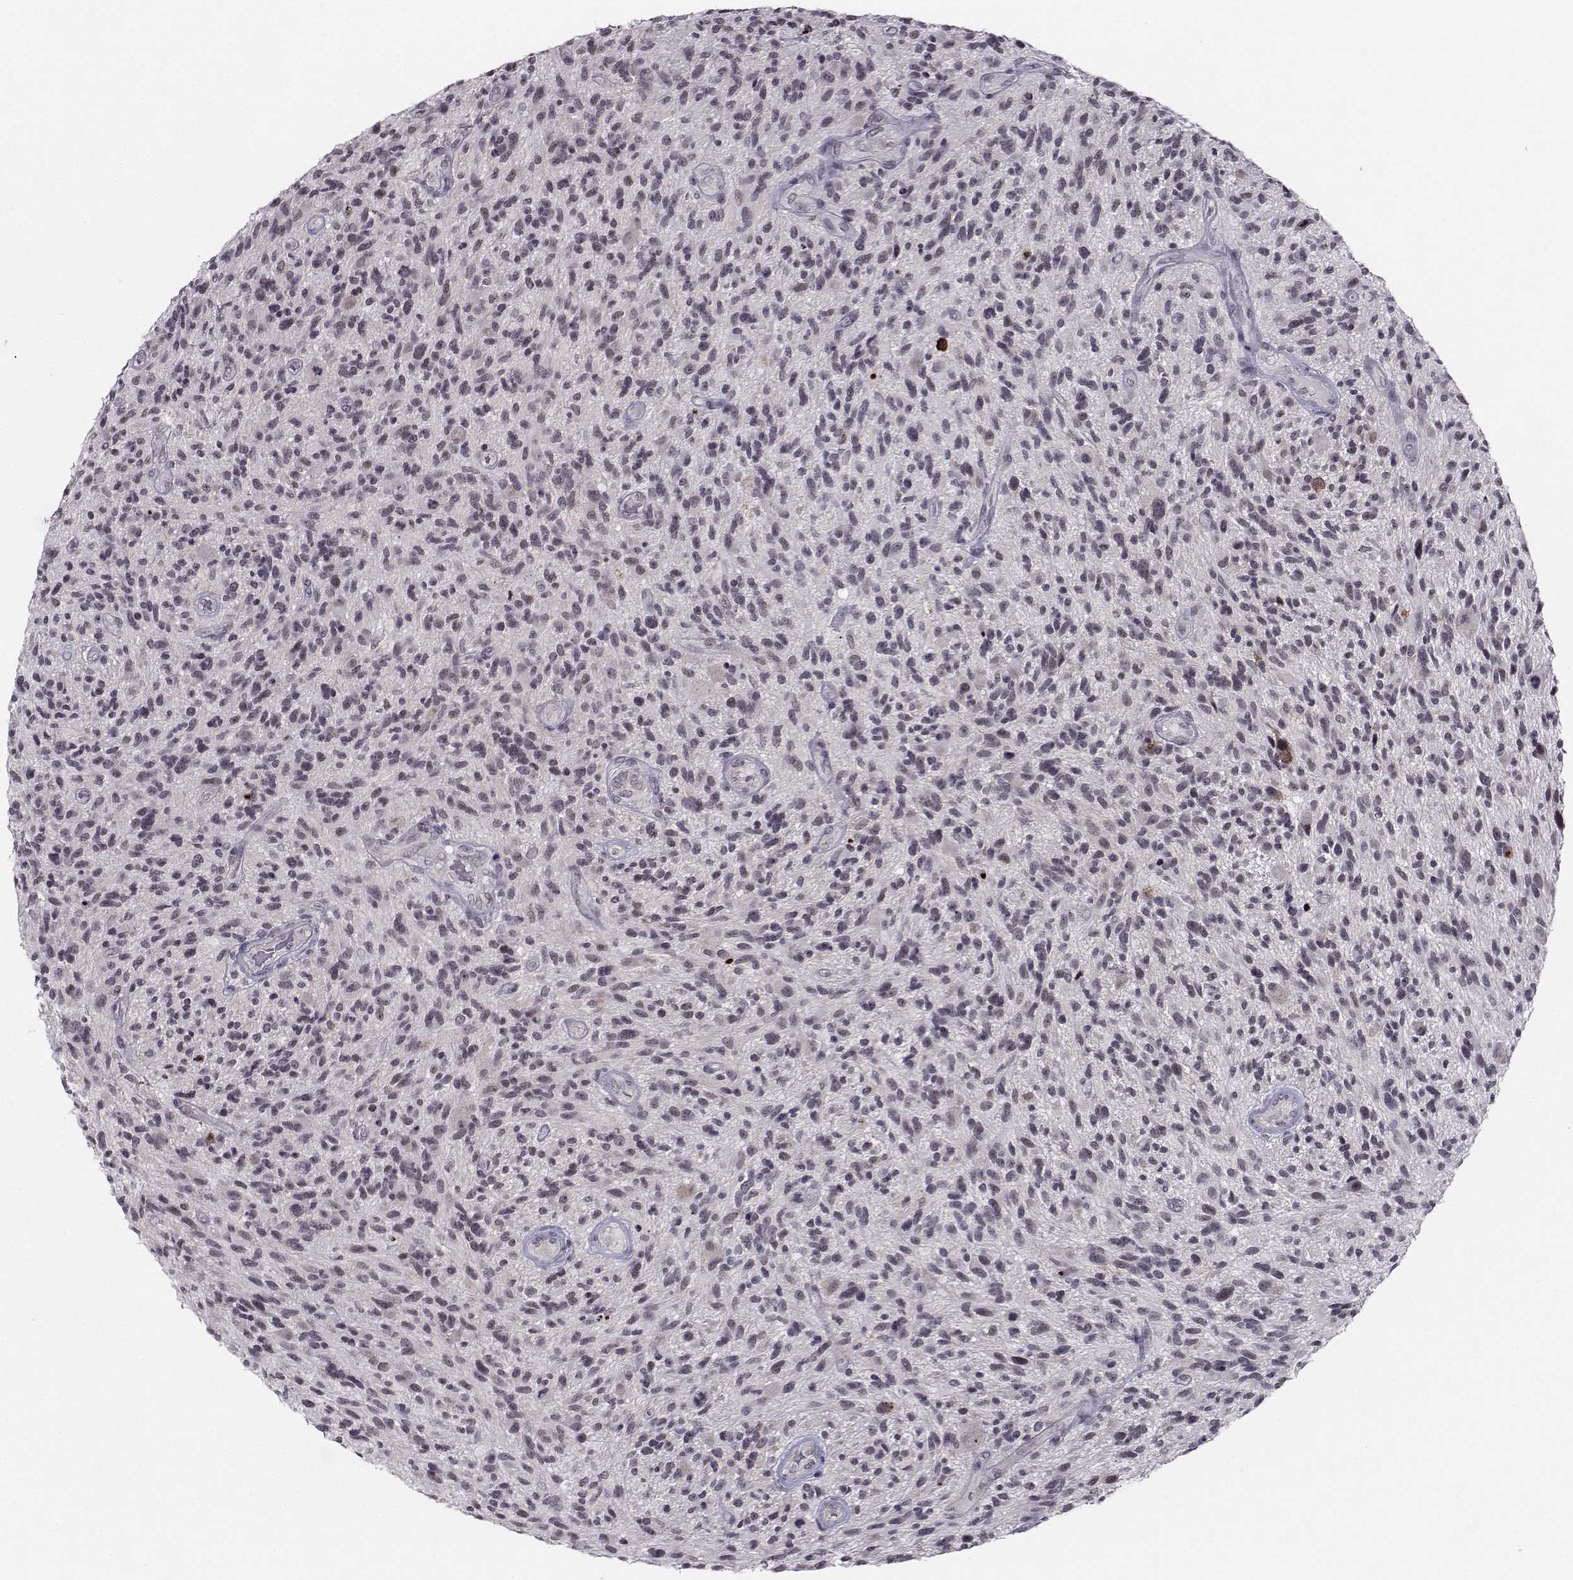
{"staining": {"intensity": "negative", "quantity": "none", "location": "none"}, "tissue": "glioma", "cell_type": "Tumor cells", "image_type": "cancer", "snomed": [{"axis": "morphology", "description": "Glioma, malignant, High grade"}, {"axis": "topography", "description": "Brain"}], "caption": "Micrograph shows no protein positivity in tumor cells of glioma tissue. The staining was performed using DAB to visualize the protein expression in brown, while the nuclei were stained in blue with hematoxylin (Magnification: 20x).", "gene": "MARCHF4", "patient": {"sex": "male", "age": 47}}